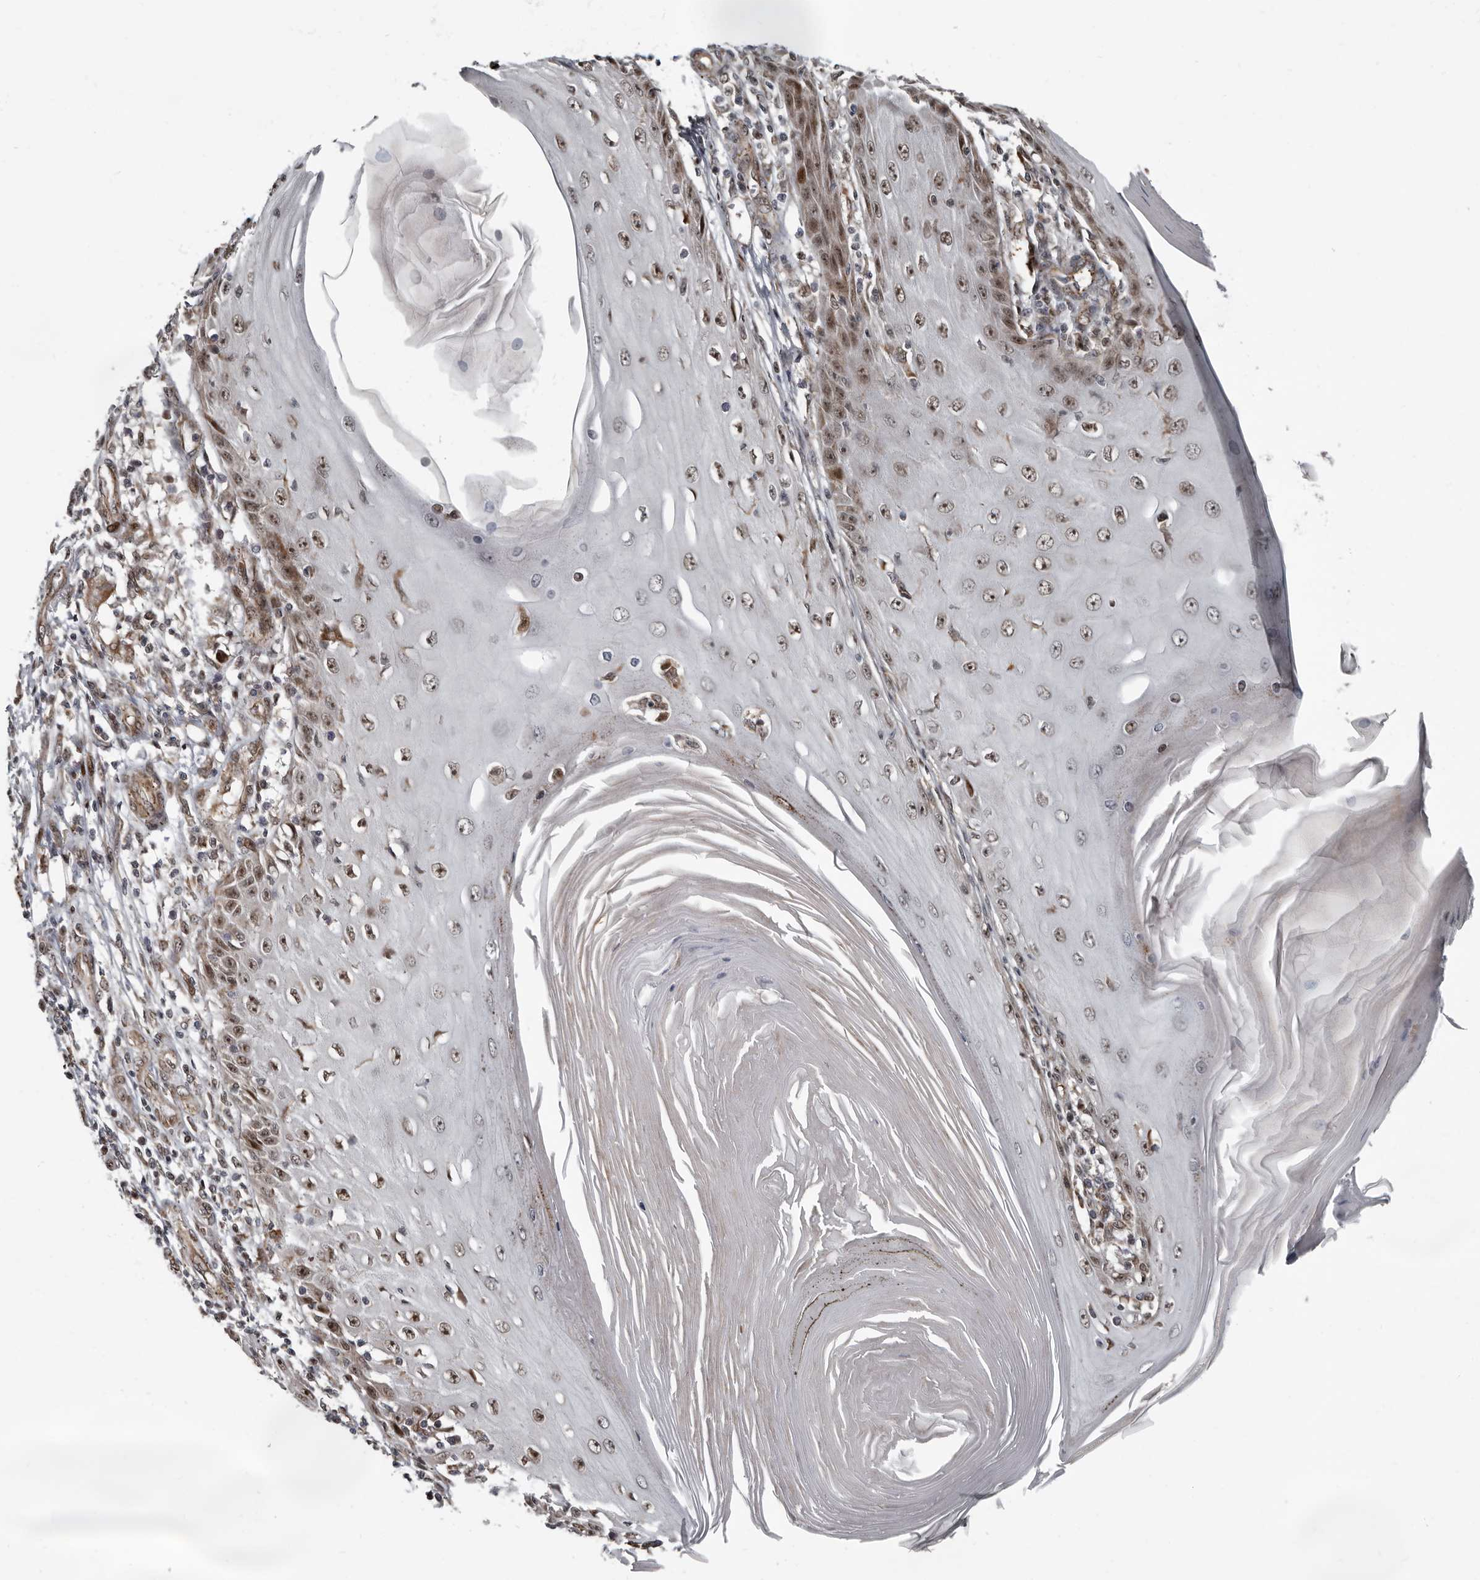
{"staining": {"intensity": "moderate", "quantity": ">75%", "location": "nuclear"}, "tissue": "skin cancer", "cell_type": "Tumor cells", "image_type": "cancer", "snomed": [{"axis": "morphology", "description": "Squamous cell carcinoma, NOS"}, {"axis": "topography", "description": "Skin"}], "caption": "A brown stain highlights moderate nuclear staining of a protein in human skin squamous cell carcinoma tumor cells. Using DAB (3,3'-diaminobenzidine) (brown) and hematoxylin (blue) stains, captured at high magnification using brightfield microscopy.", "gene": "CHD1L", "patient": {"sex": "female", "age": 73}}